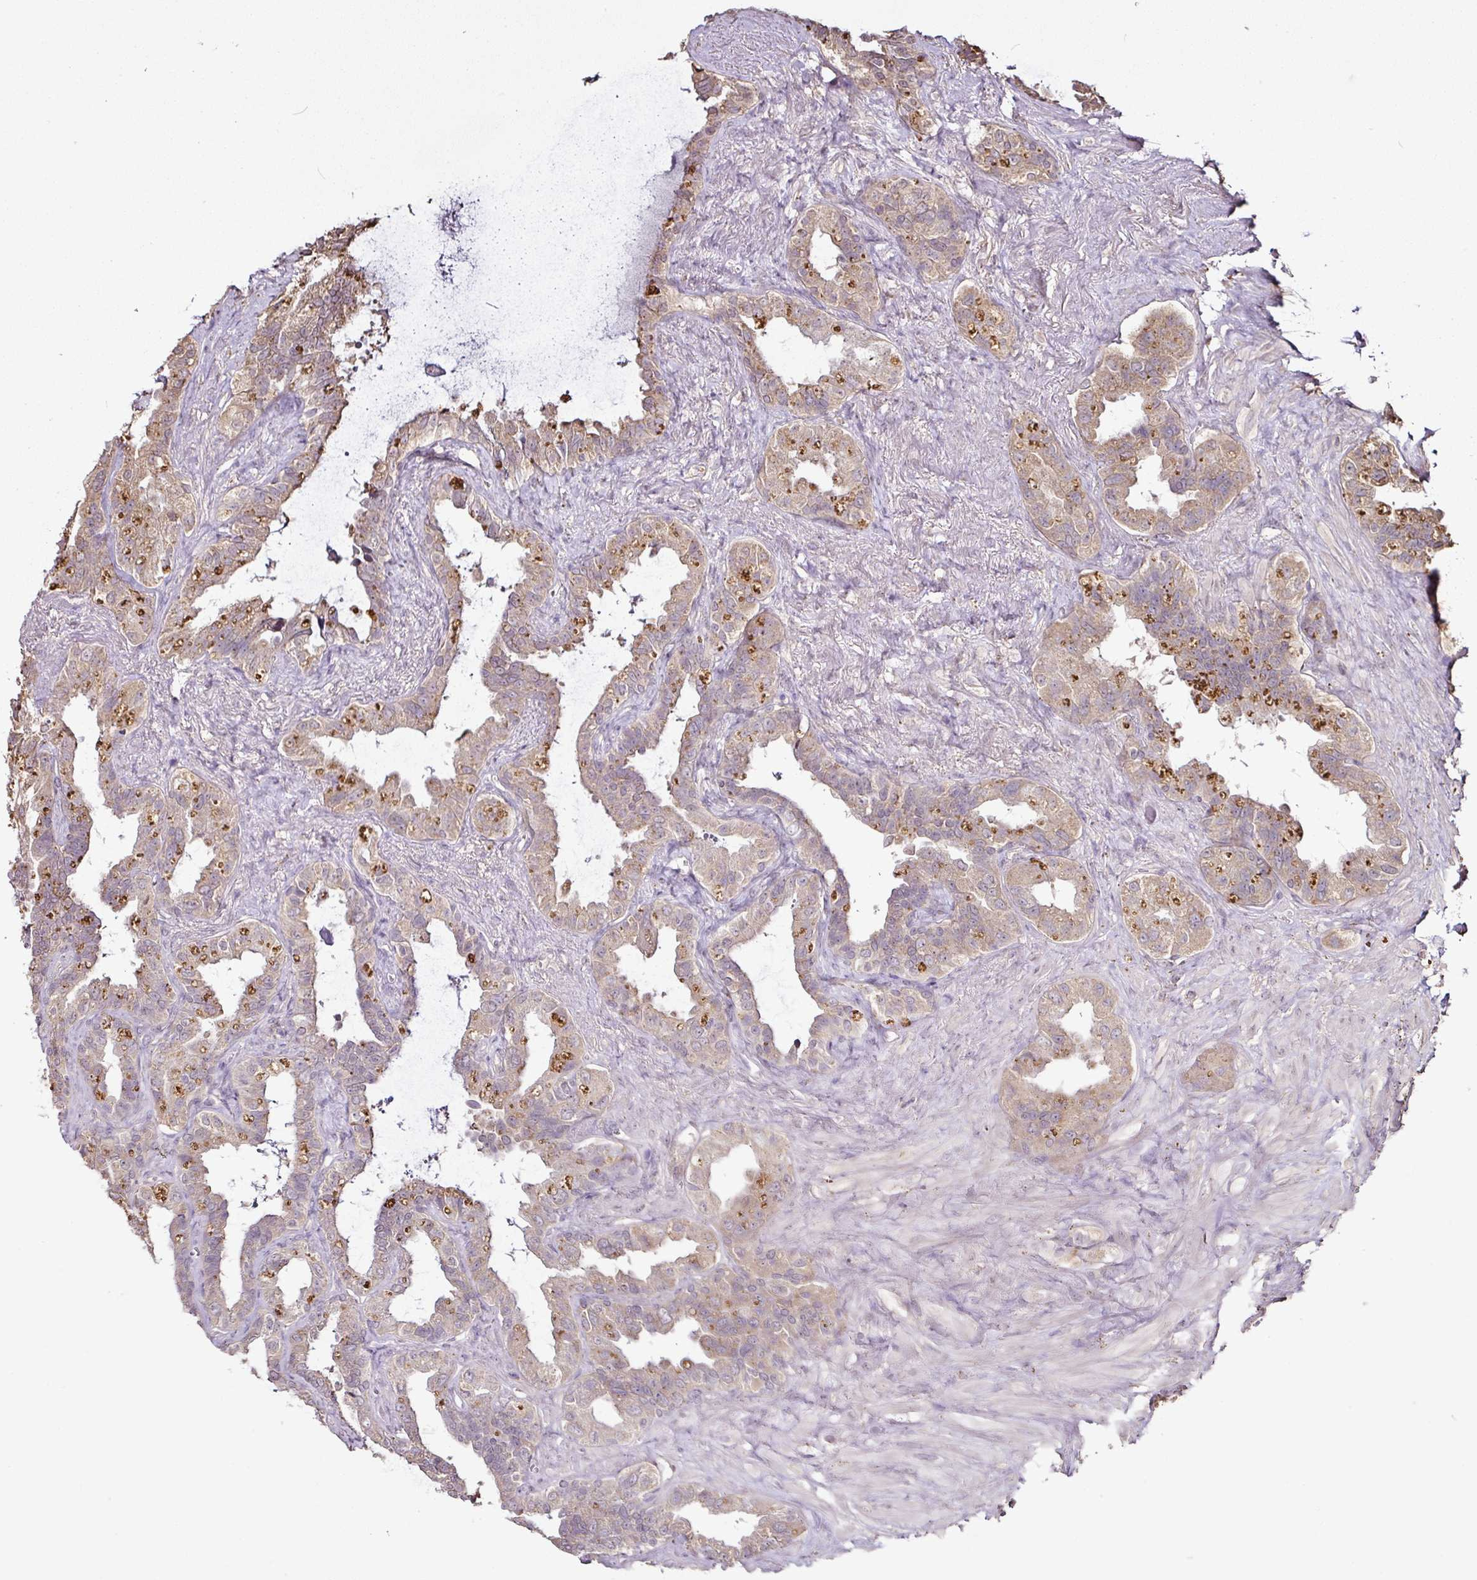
{"staining": {"intensity": "moderate", "quantity": ">75%", "location": "cytoplasmic/membranous"}, "tissue": "seminal vesicle", "cell_type": "Glandular cells", "image_type": "normal", "snomed": [{"axis": "morphology", "description": "Normal tissue, NOS"}, {"axis": "topography", "description": "Seminal veicle"}, {"axis": "topography", "description": "Peripheral nerve tissue"}], "caption": "Immunohistochemistry micrograph of benign seminal vesicle: seminal vesicle stained using immunohistochemistry (IHC) displays medium levels of moderate protein expression localized specifically in the cytoplasmic/membranous of glandular cells, appearing as a cytoplasmic/membranous brown color.", "gene": "RPL38", "patient": {"sex": "male", "age": 76}}